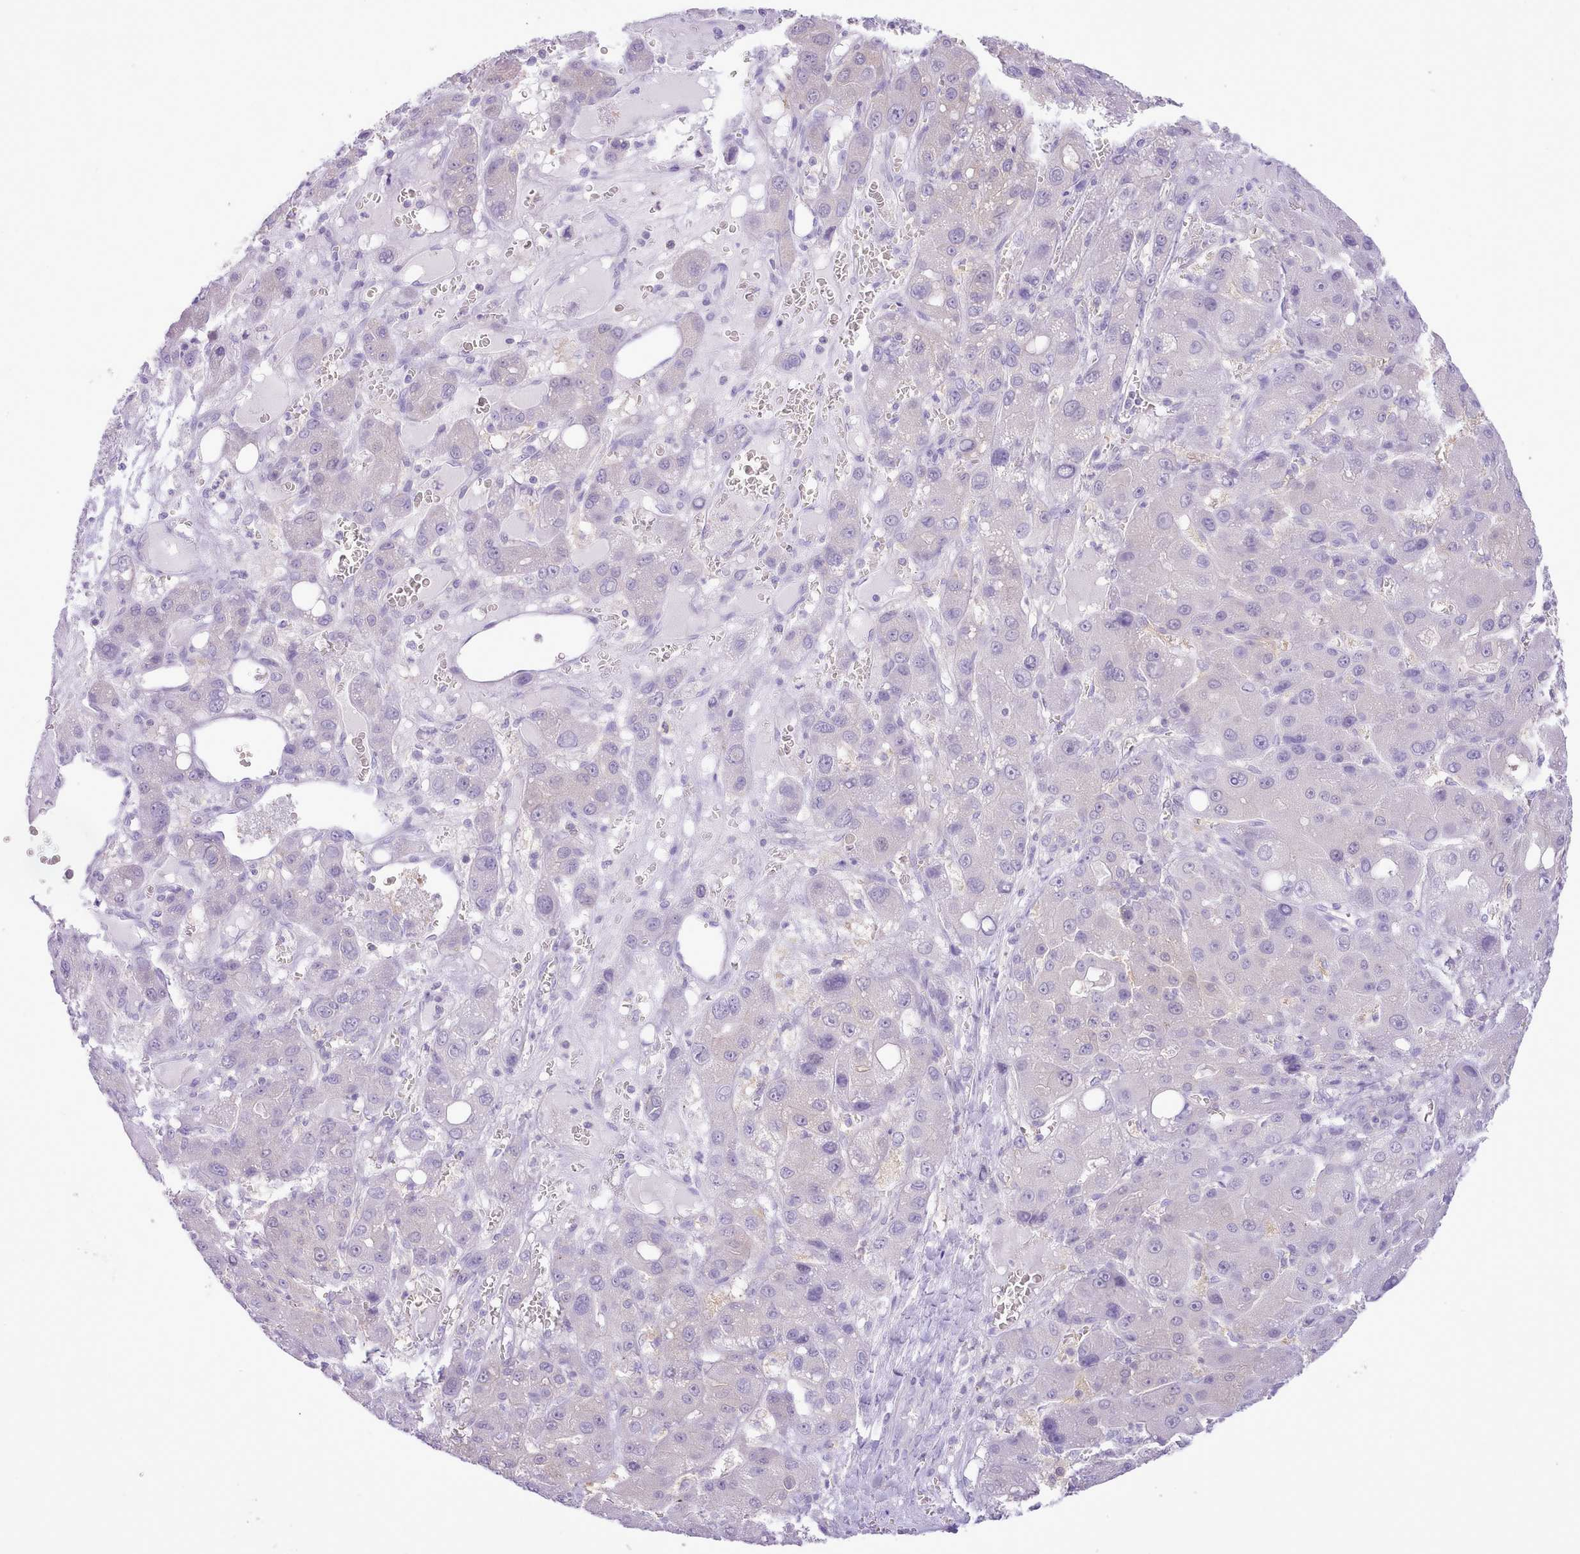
{"staining": {"intensity": "negative", "quantity": "none", "location": "none"}, "tissue": "liver cancer", "cell_type": "Tumor cells", "image_type": "cancer", "snomed": [{"axis": "morphology", "description": "Carcinoma, Hepatocellular, NOS"}, {"axis": "topography", "description": "Liver"}], "caption": "A micrograph of liver hepatocellular carcinoma stained for a protein exhibits no brown staining in tumor cells. (Brightfield microscopy of DAB immunohistochemistry (IHC) at high magnification).", "gene": "MDFI", "patient": {"sex": "male", "age": 55}}